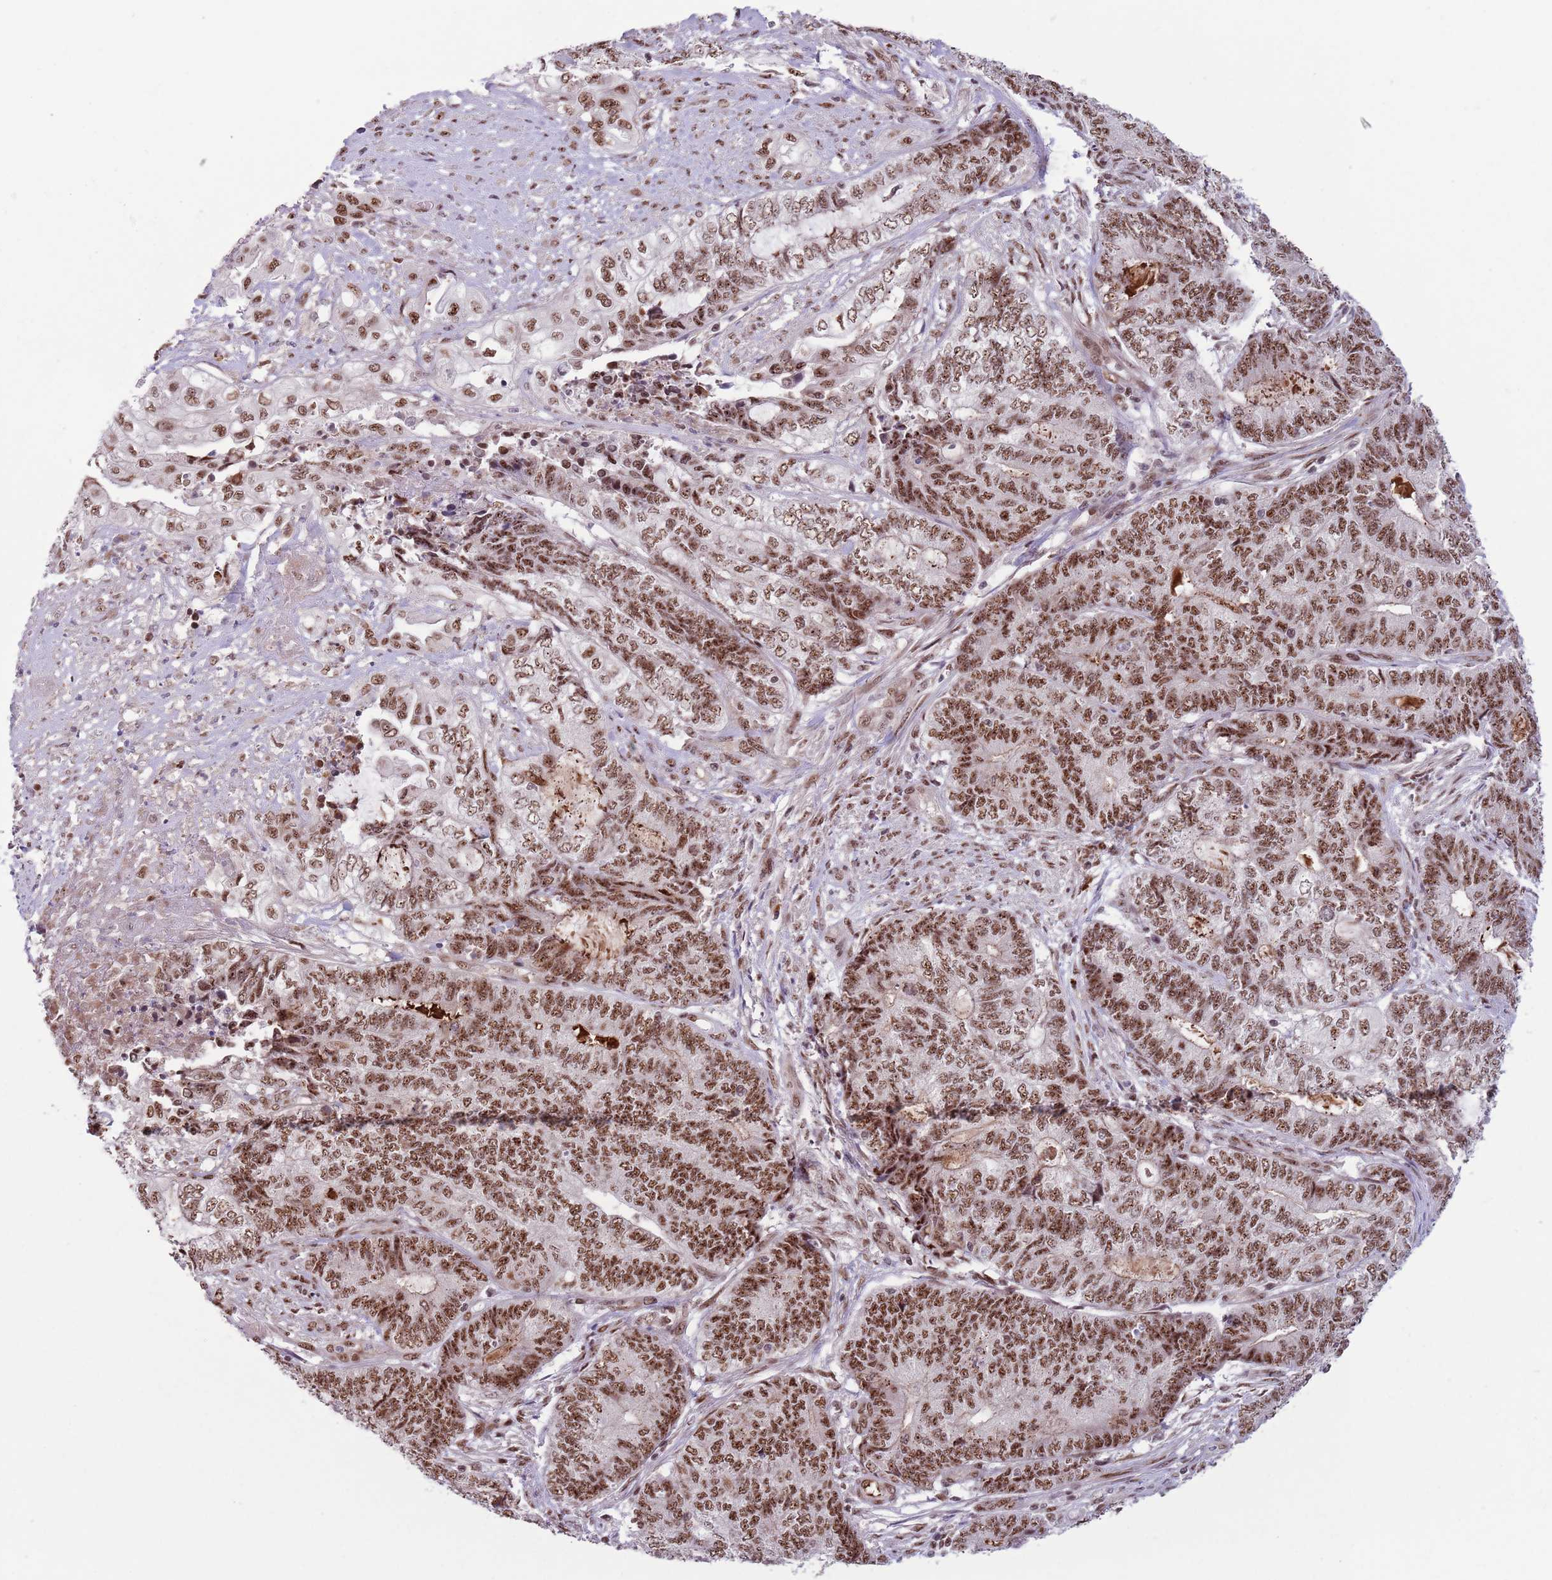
{"staining": {"intensity": "strong", "quantity": ">75%", "location": "nuclear"}, "tissue": "endometrial cancer", "cell_type": "Tumor cells", "image_type": "cancer", "snomed": [{"axis": "morphology", "description": "Adenocarcinoma, NOS"}, {"axis": "topography", "description": "Uterus"}, {"axis": "topography", "description": "Endometrium"}], "caption": "There is high levels of strong nuclear positivity in tumor cells of adenocarcinoma (endometrial), as demonstrated by immunohistochemical staining (brown color).", "gene": "SIPA1L3", "patient": {"sex": "female", "age": 70}}